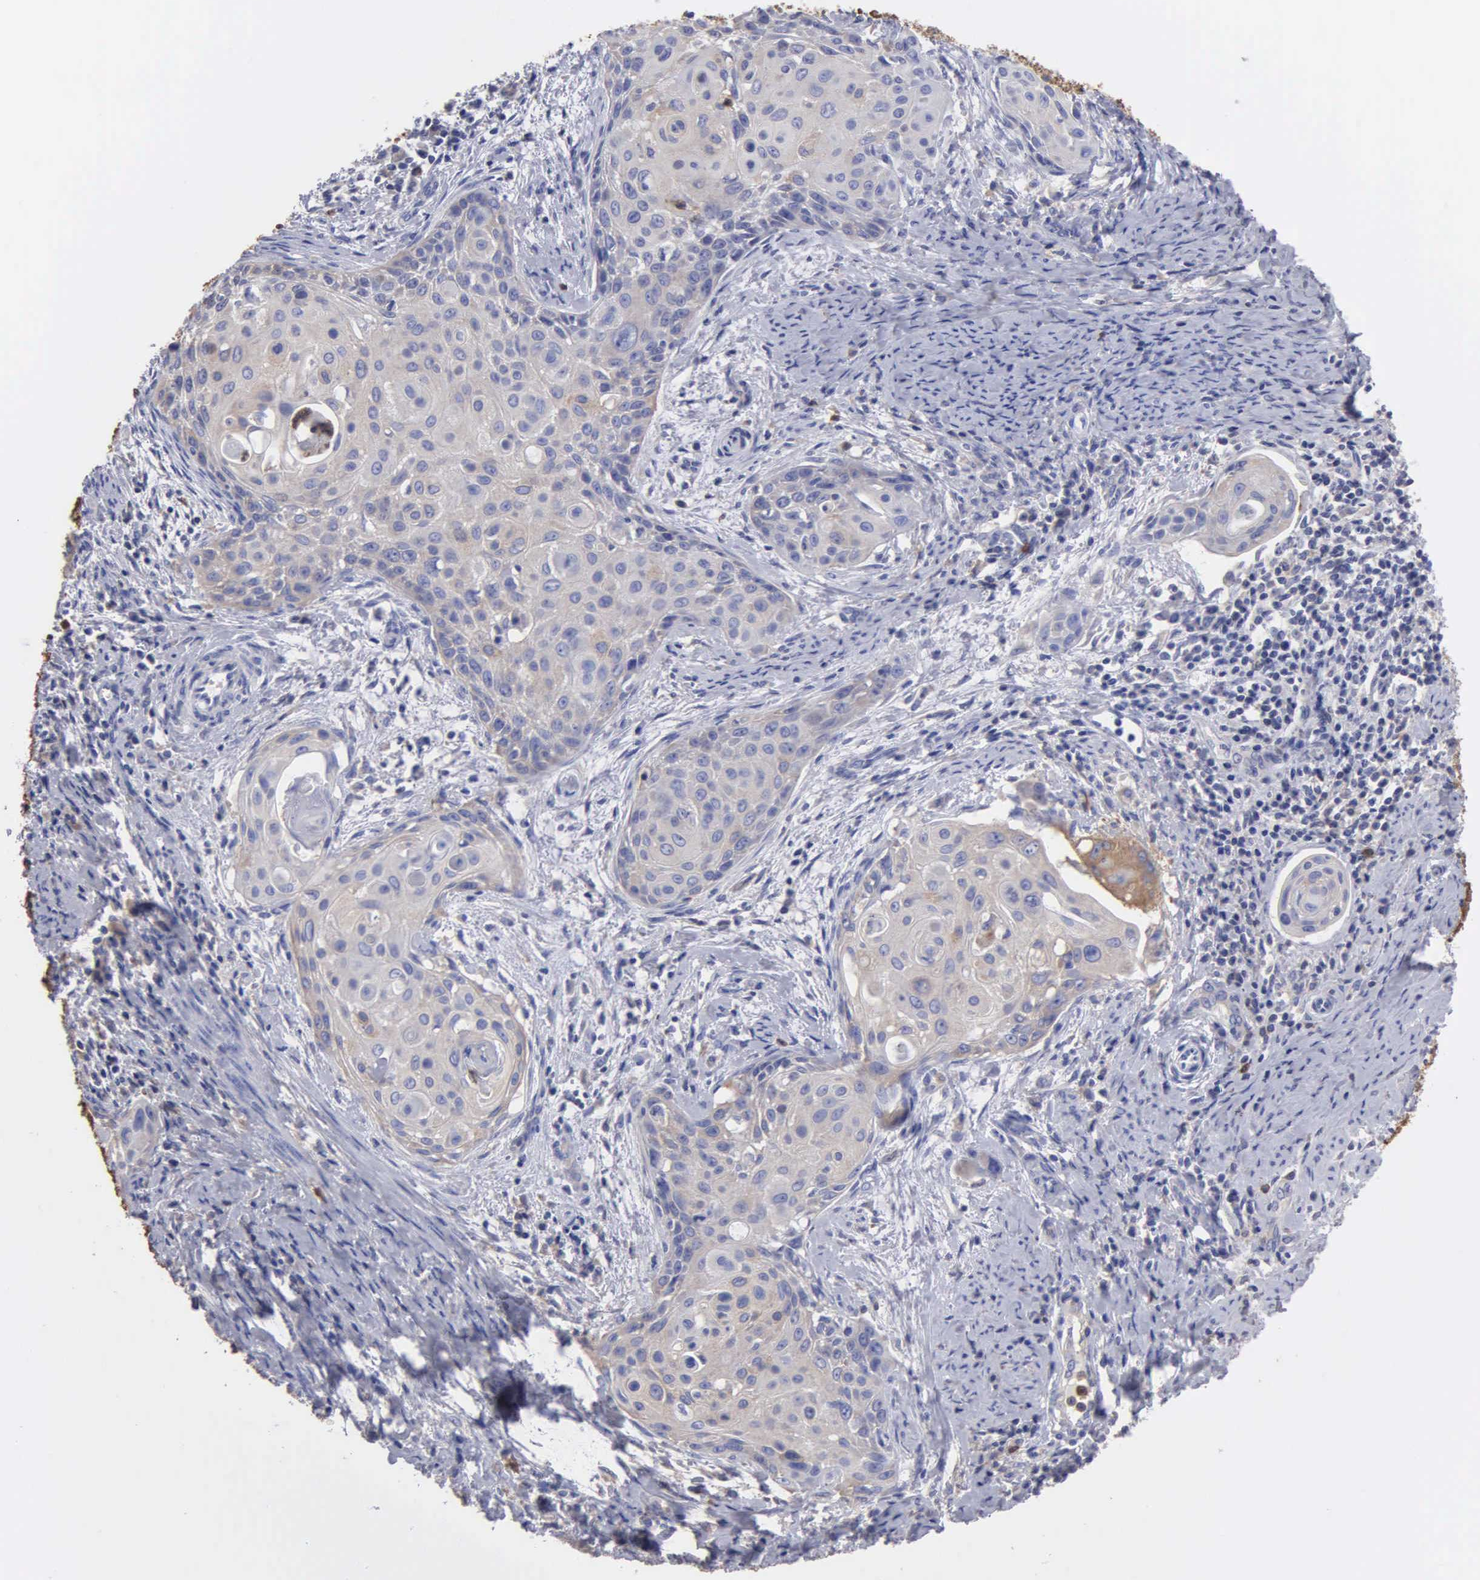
{"staining": {"intensity": "weak", "quantity": "<25%", "location": "cytoplasmic/membranous"}, "tissue": "cervical cancer", "cell_type": "Tumor cells", "image_type": "cancer", "snomed": [{"axis": "morphology", "description": "Squamous cell carcinoma, NOS"}, {"axis": "topography", "description": "Cervix"}], "caption": "DAB immunohistochemical staining of human cervical cancer reveals no significant expression in tumor cells. (Stains: DAB immunohistochemistry (IHC) with hematoxylin counter stain, Microscopy: brightfield microscopy at high magnification).", "gene": "G6PD", "patient": {"sex": "female", "age": 33}}